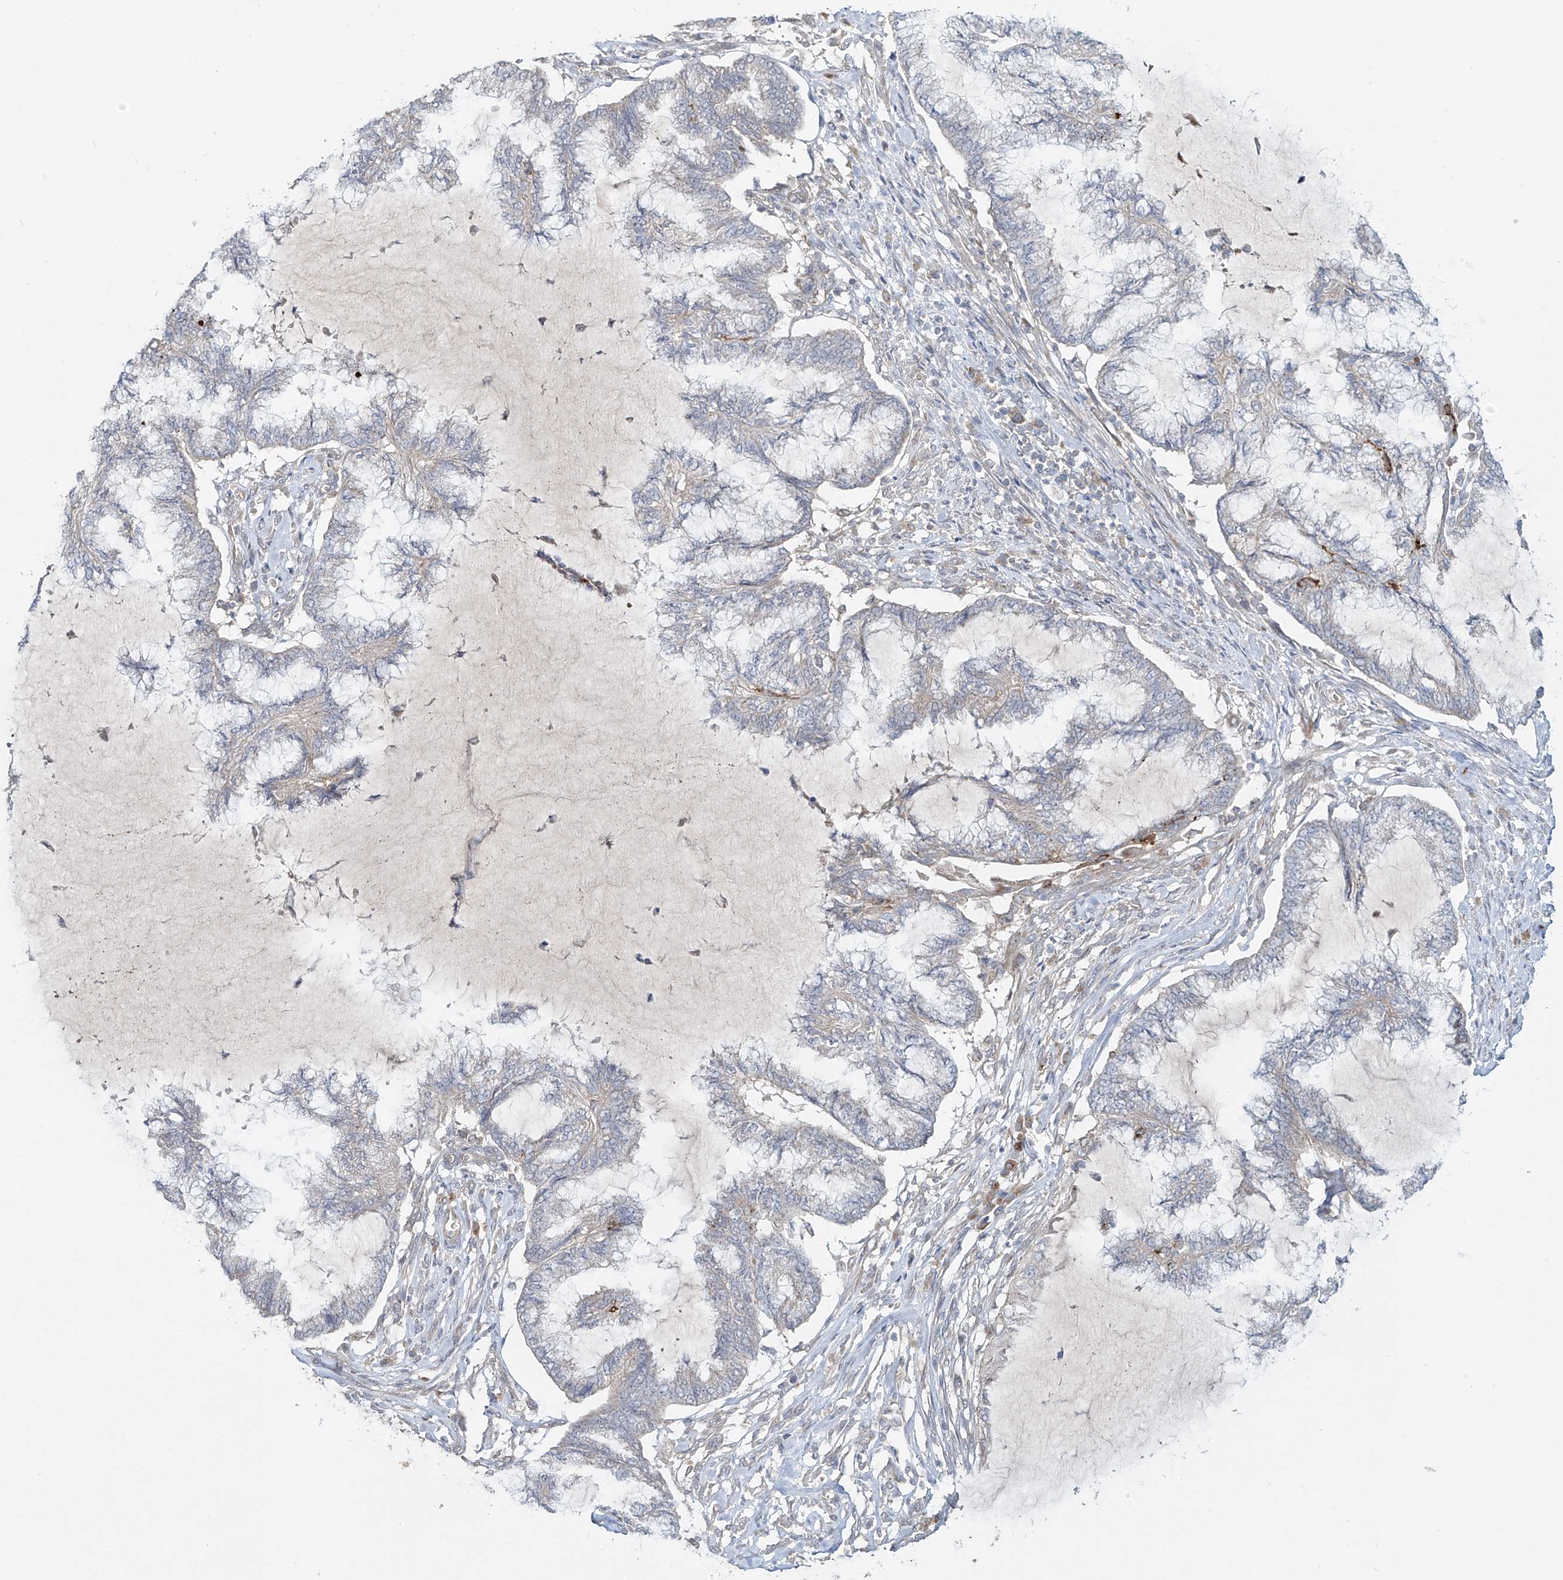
{"staining": {"intensity": "weak", "quantity": "<25%", "location": "cytoplasmic/membranous"}, "tissue": "endometrial cancer", "cell_type": "Tumor cells", "image_type": "cancer", "snomed": [{"axis": "morphology", "description": "Adenocarcinoma, NOS"}, {"axis": "topography", "description": "Endometrium"}], "caption": "Tumor cells are negative for brown protein staining in endometrial adenocarcinoma.", "gene": "TJAP1", "patient": {"sex": "female", "age": 86}}